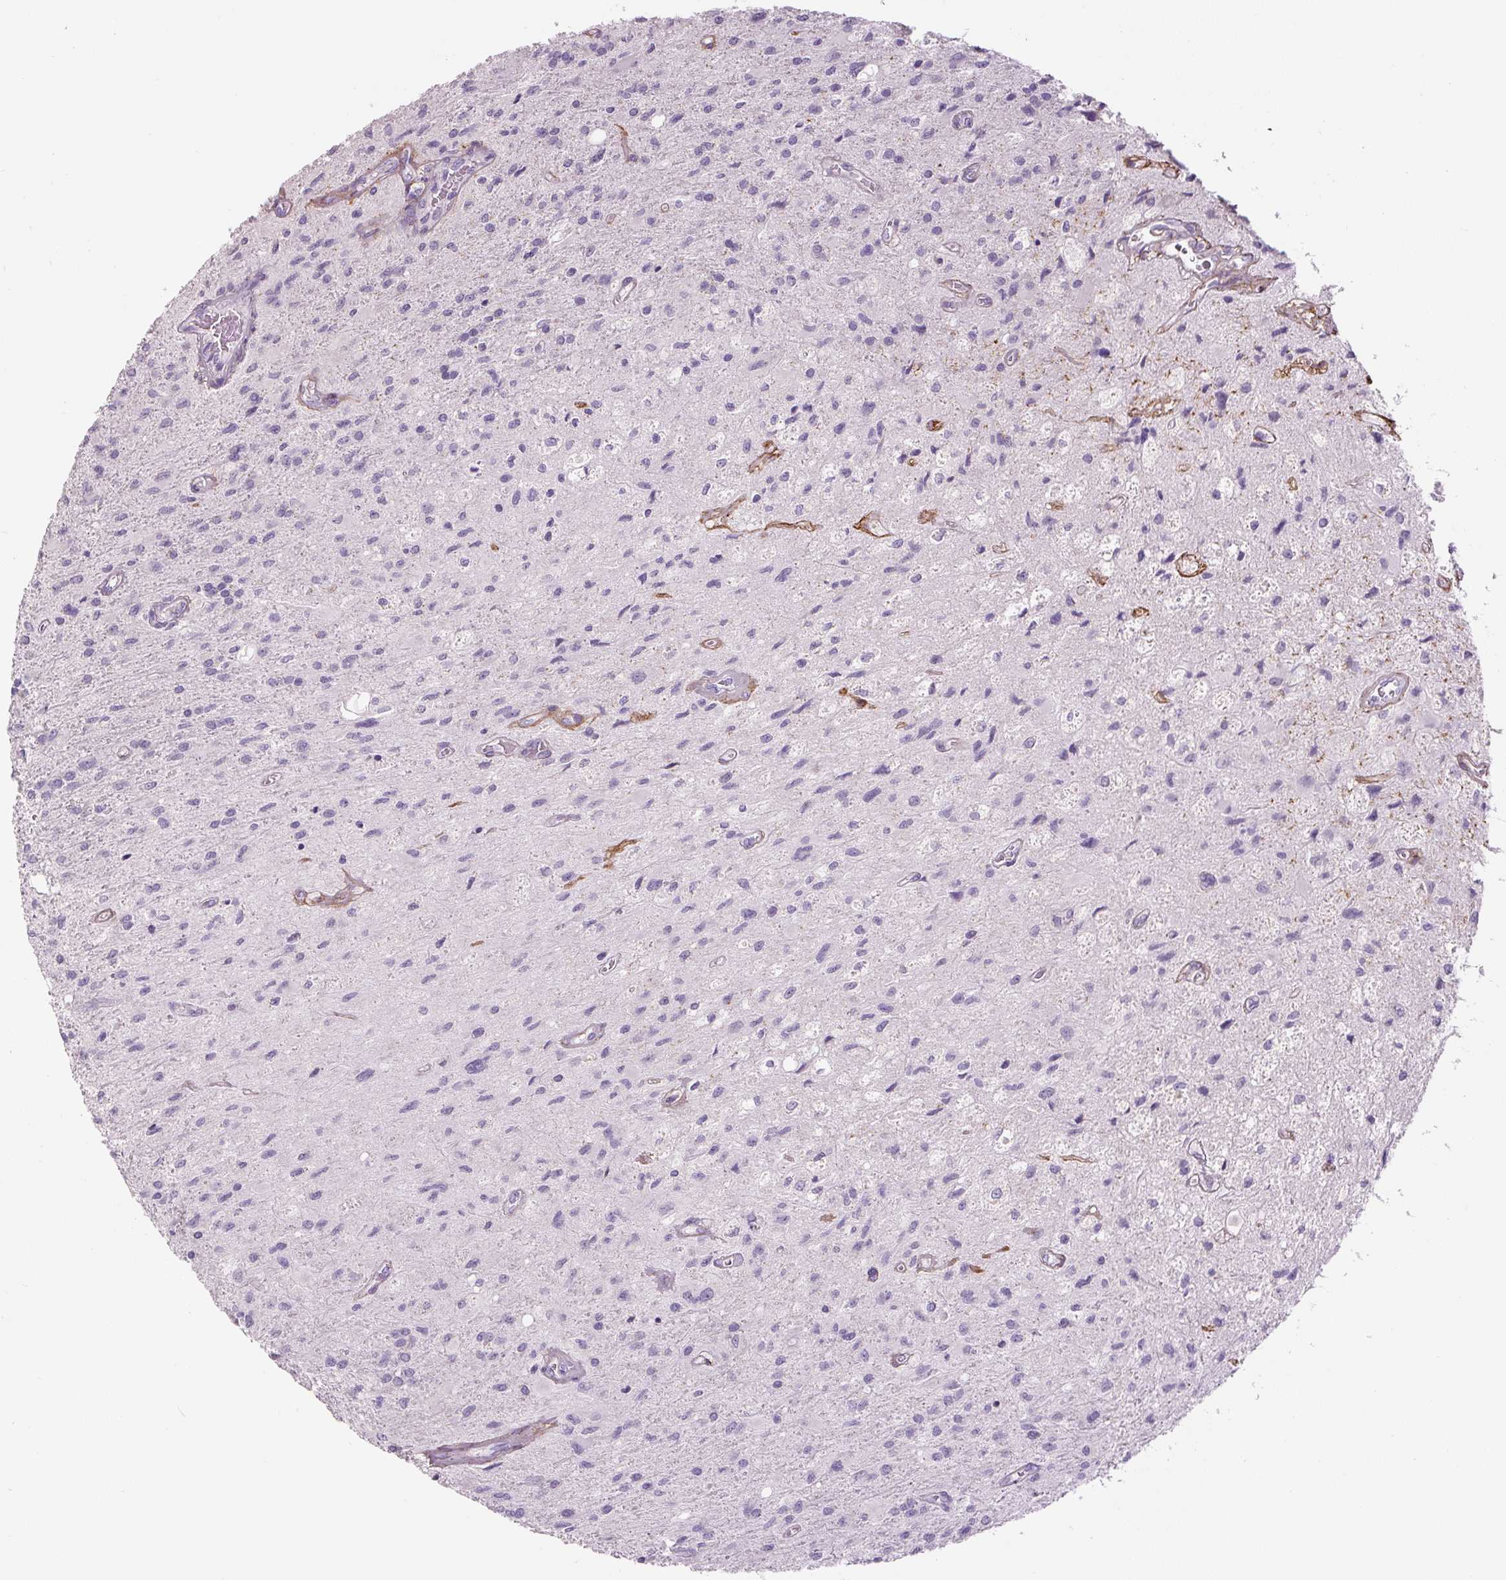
{"staining": {"intensity": "negative", "quantity": "none", "location": "none"}, "tissue": "glioma", "cell_type": "Tumor cells", "image_type": "cancer", "snomed": [{"axis": "morphology", "description": "Glioma, malignant, High grade"}, {"axis": "topography", "description": "Brain"}], "caption": "Tumor cells show no significant protein staining in malignant glioma (high-grade). (DAB (3,3'-diaminobenzidine) IHC visualized using brightfield microscopy, high magnification).", "gene": "FBN1", "patient": {"sex": "female", "age": 70}}